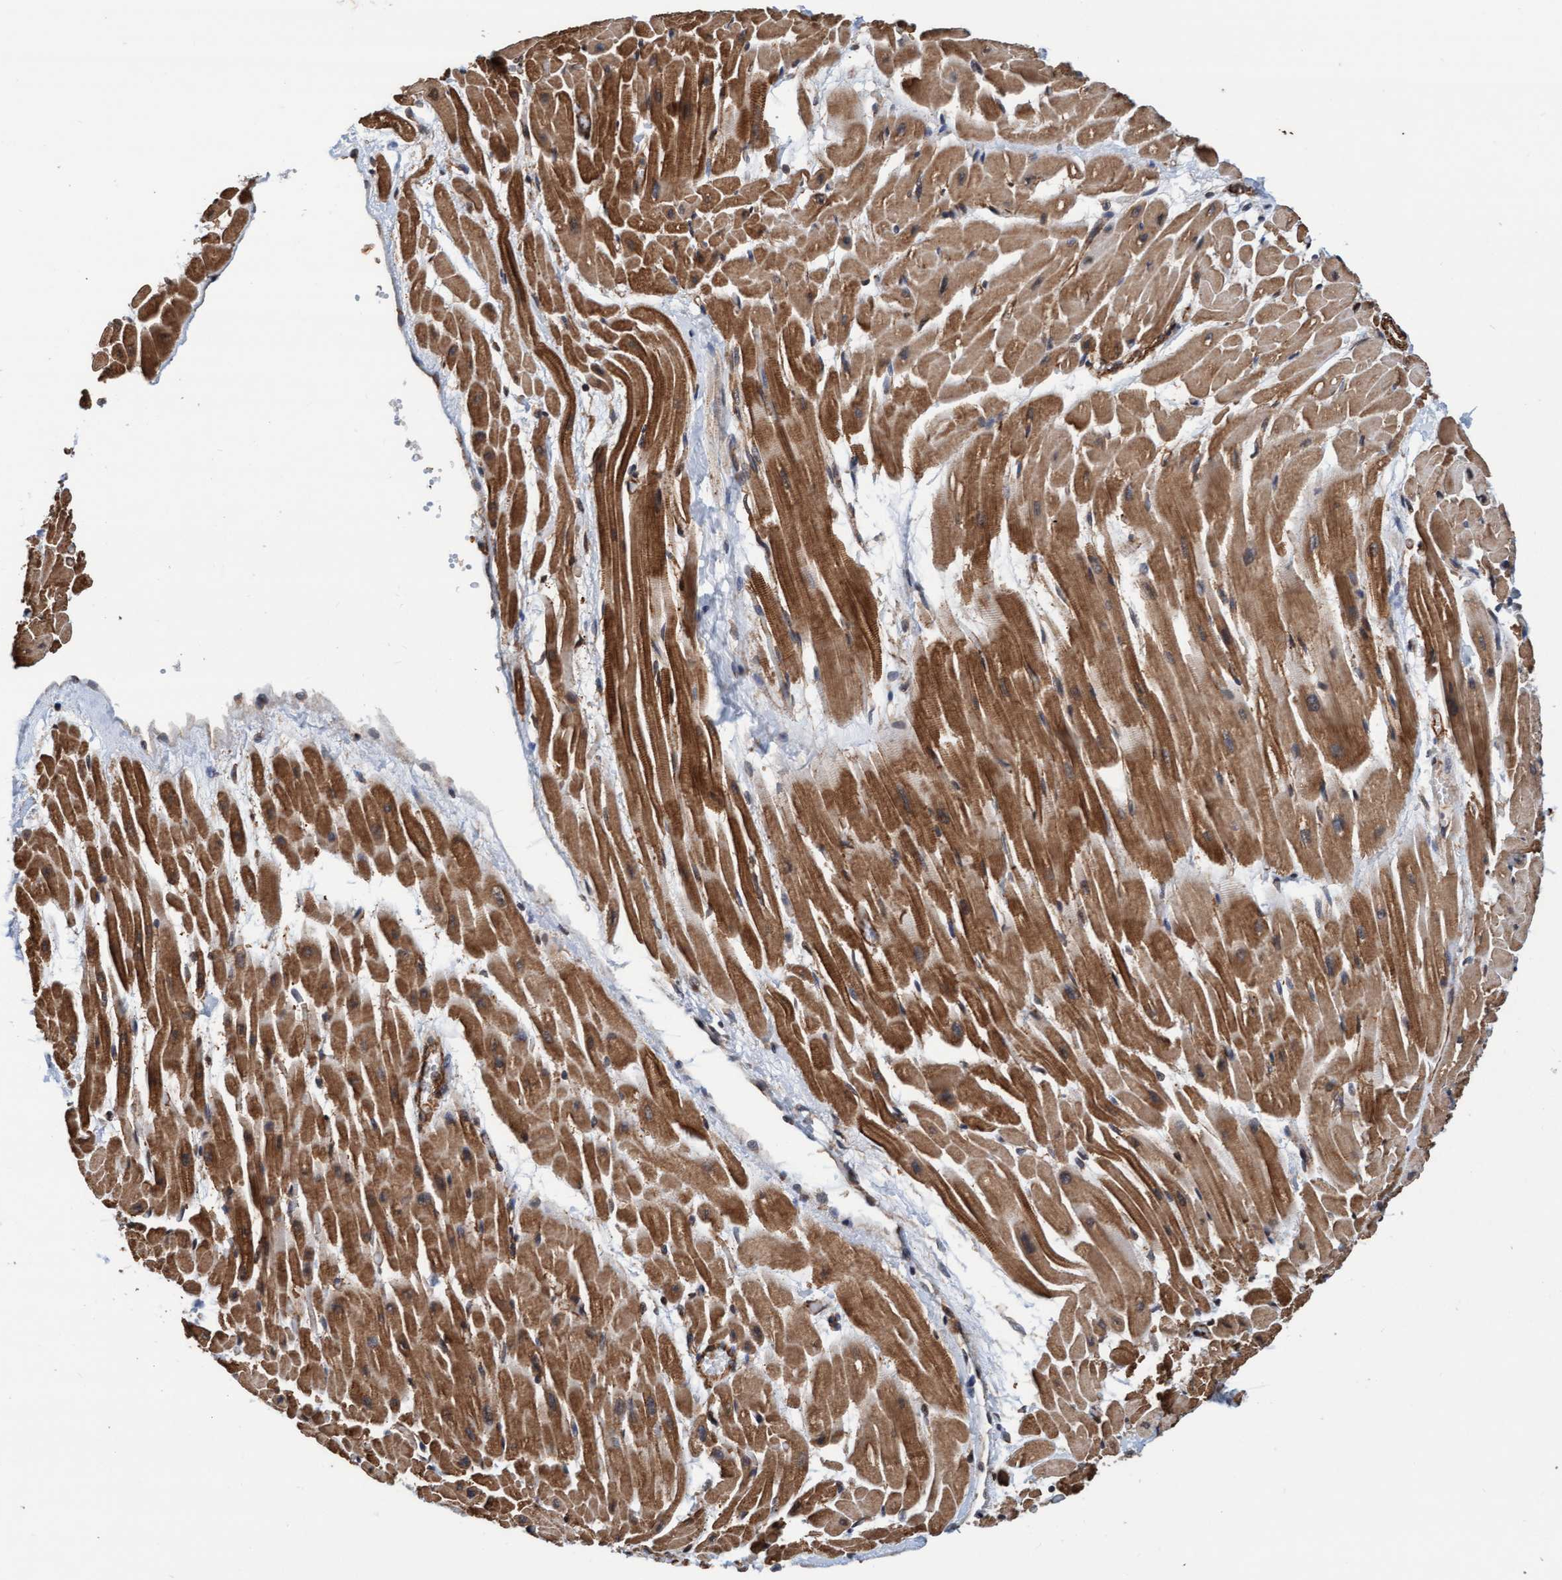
{"staining": {"intensity": "moderate", "quantity": ">75%", "location": "cytoplasmic/membranous"}, "tissue": "heart muscle", "cell_type": "Cardiomyocytes", "image_type": "normal", "snomed": [{"axis": "morphology", "description": "Normal tissue, NOS"}, {"axis": "topography", "description": "Heart"}], "caption": "Moderate cytoplasmic/membranous staining for a protein is appreciated in about >75% of cardiomyocytes of unremarkable heart muscle using immunohistochemistry.", "gene": "STXBP4", "patient": {"sex": "male", "age": 45}}